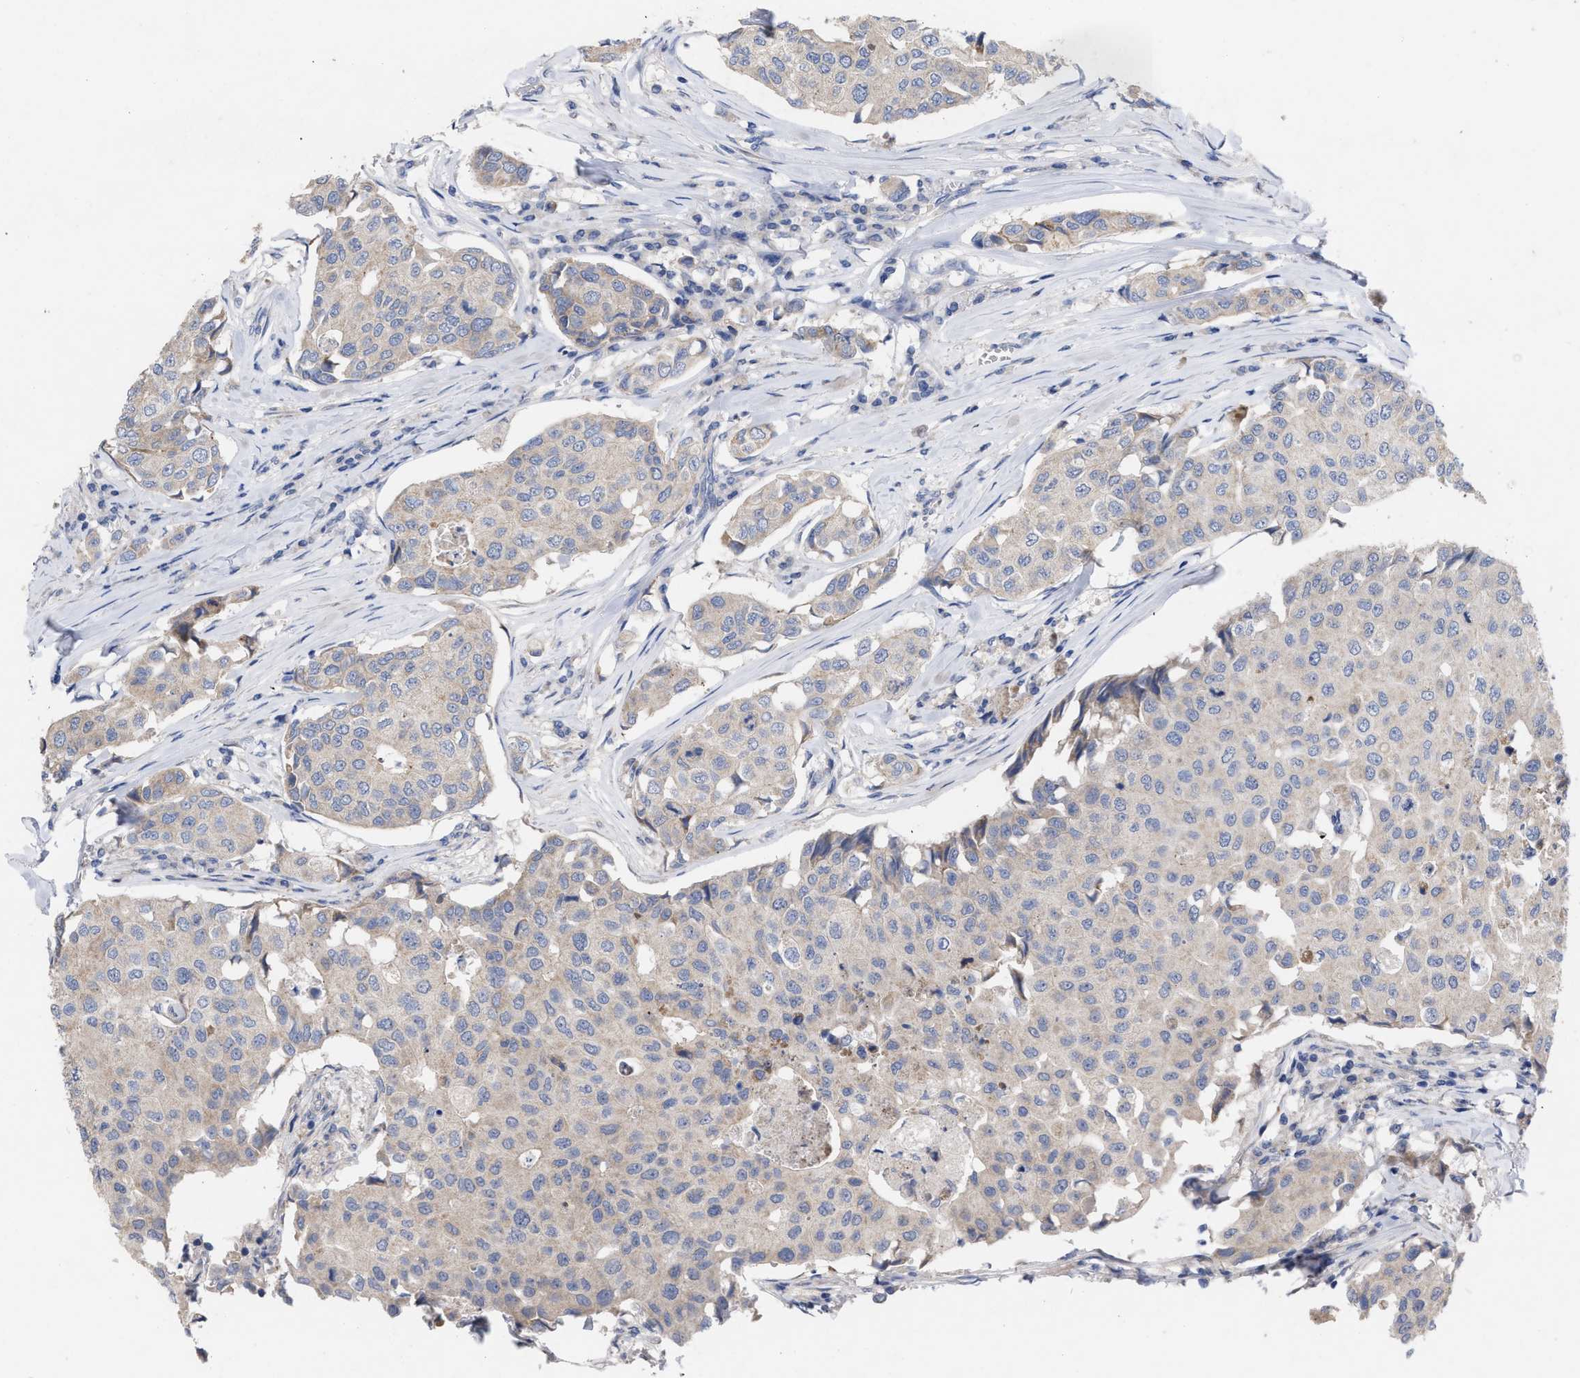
{"staining": {"intensity": "weak", "quantity": ">75%", "location": "cytoplasmic/membranous"}, "tissue": "breast cancer", "cell_type": "Tumor cells", "image_type": "cancer", "snomed": [{"axis": "morphology", "description": "Duct carcinoma"}, {"axis": "topography", "description": "Breast"}], "caption": "An immunohistochemistry (IHC) image of neoplastic tissue is shown. Protein staining in brown labels weak cytoplasmic/membranous positivity in breast cancer (infiltrating ductal carcinoma) within tumor cells.", "gene": "VIP", "patient": {"sex": "female", "age": 80}}